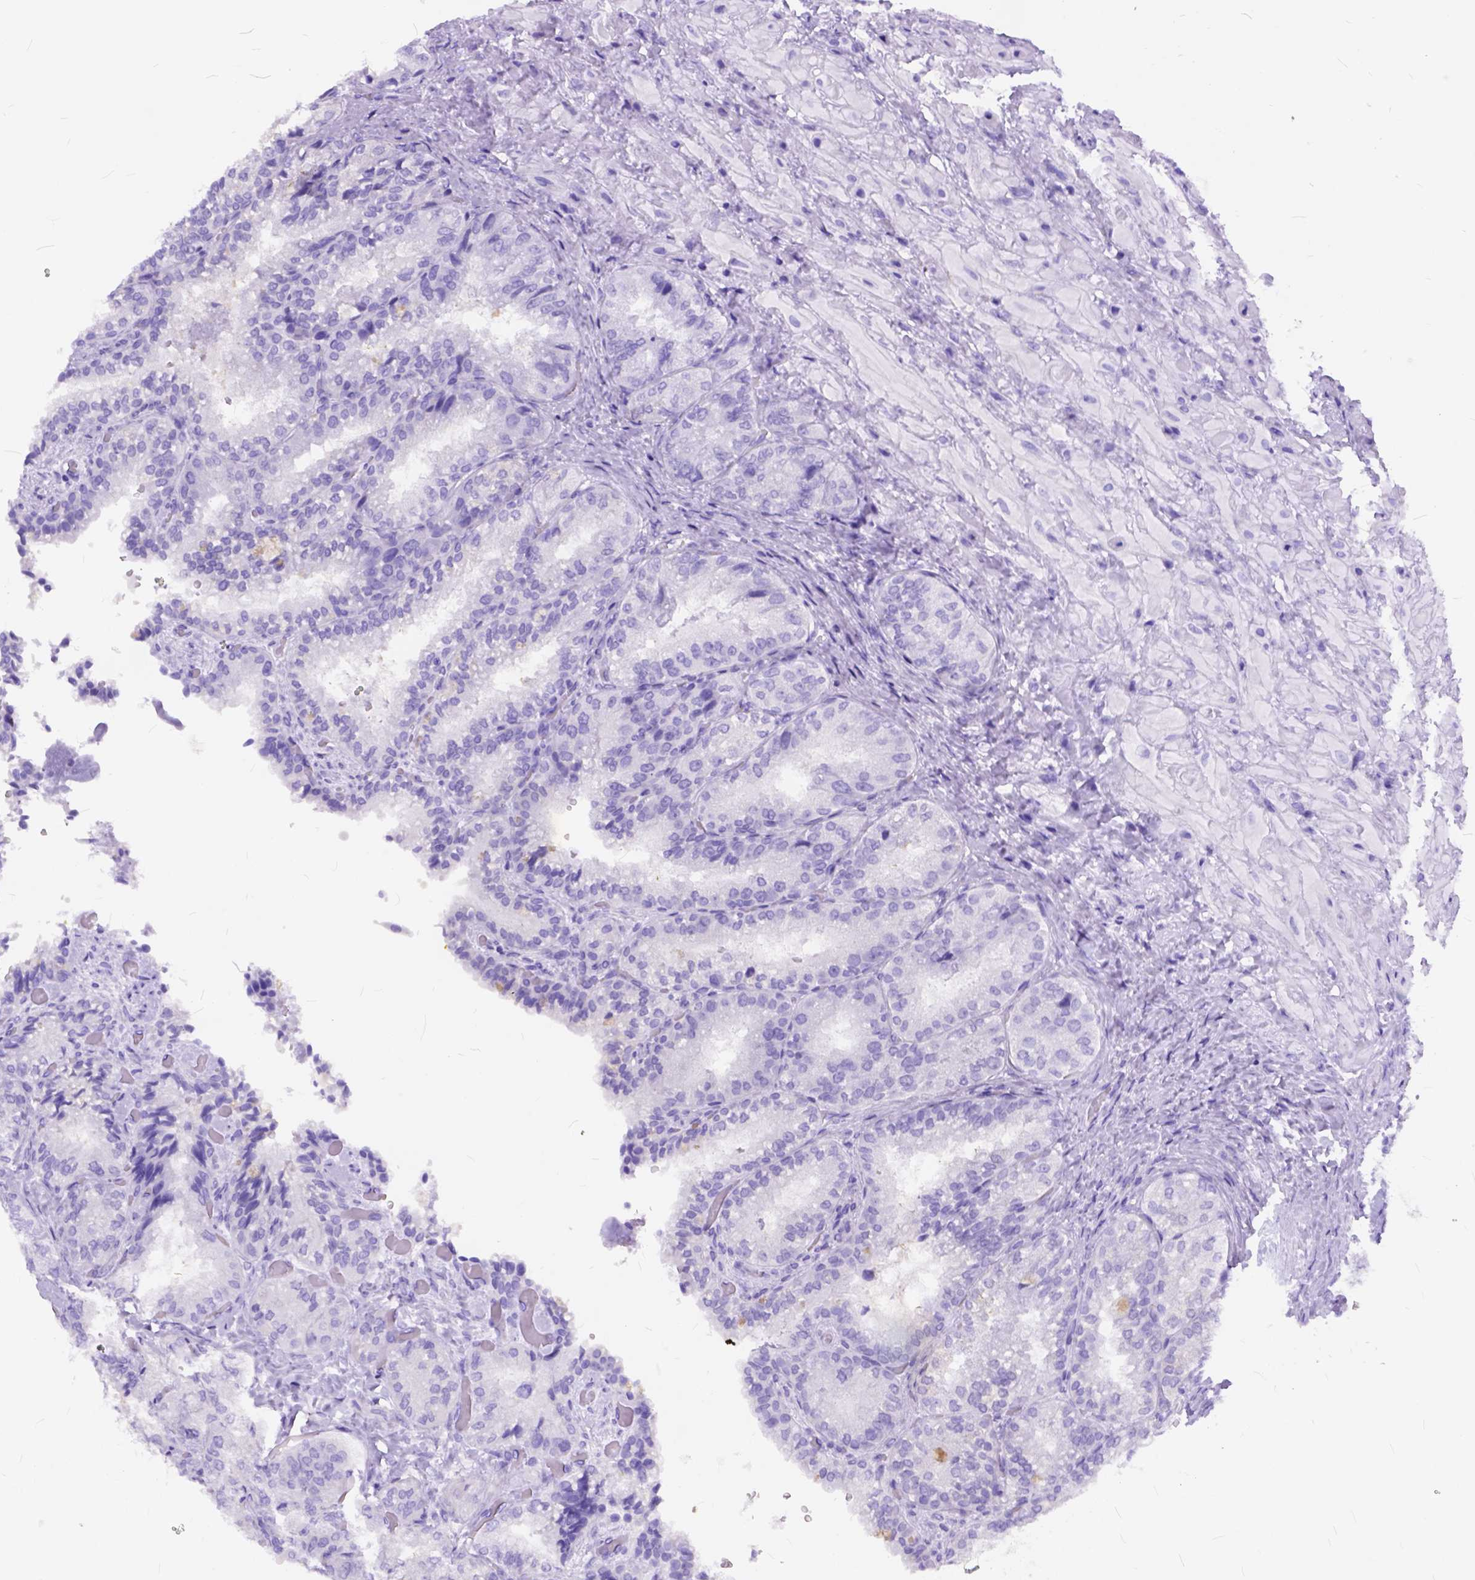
{"staining": {"intensity": "negative", "quantity": "none", "location": "none"}, "tissue": "seminal vesicle", "cell_type": "Glandular cells", "image_type": "normal", "snomed": [{"axis": "morphology", "description": "Normal tissue, NOS"}, {"axis": "topography", "description": "Seminal veicle"}], "caption": "Immunohistochemistry histopathology image of normal seminal vesicle stained for a protein (brown), which demonstrates no positivity in glandular cells.", "gene": "C1QTNF3", "patient": {"sex": "male", "age": 57}}